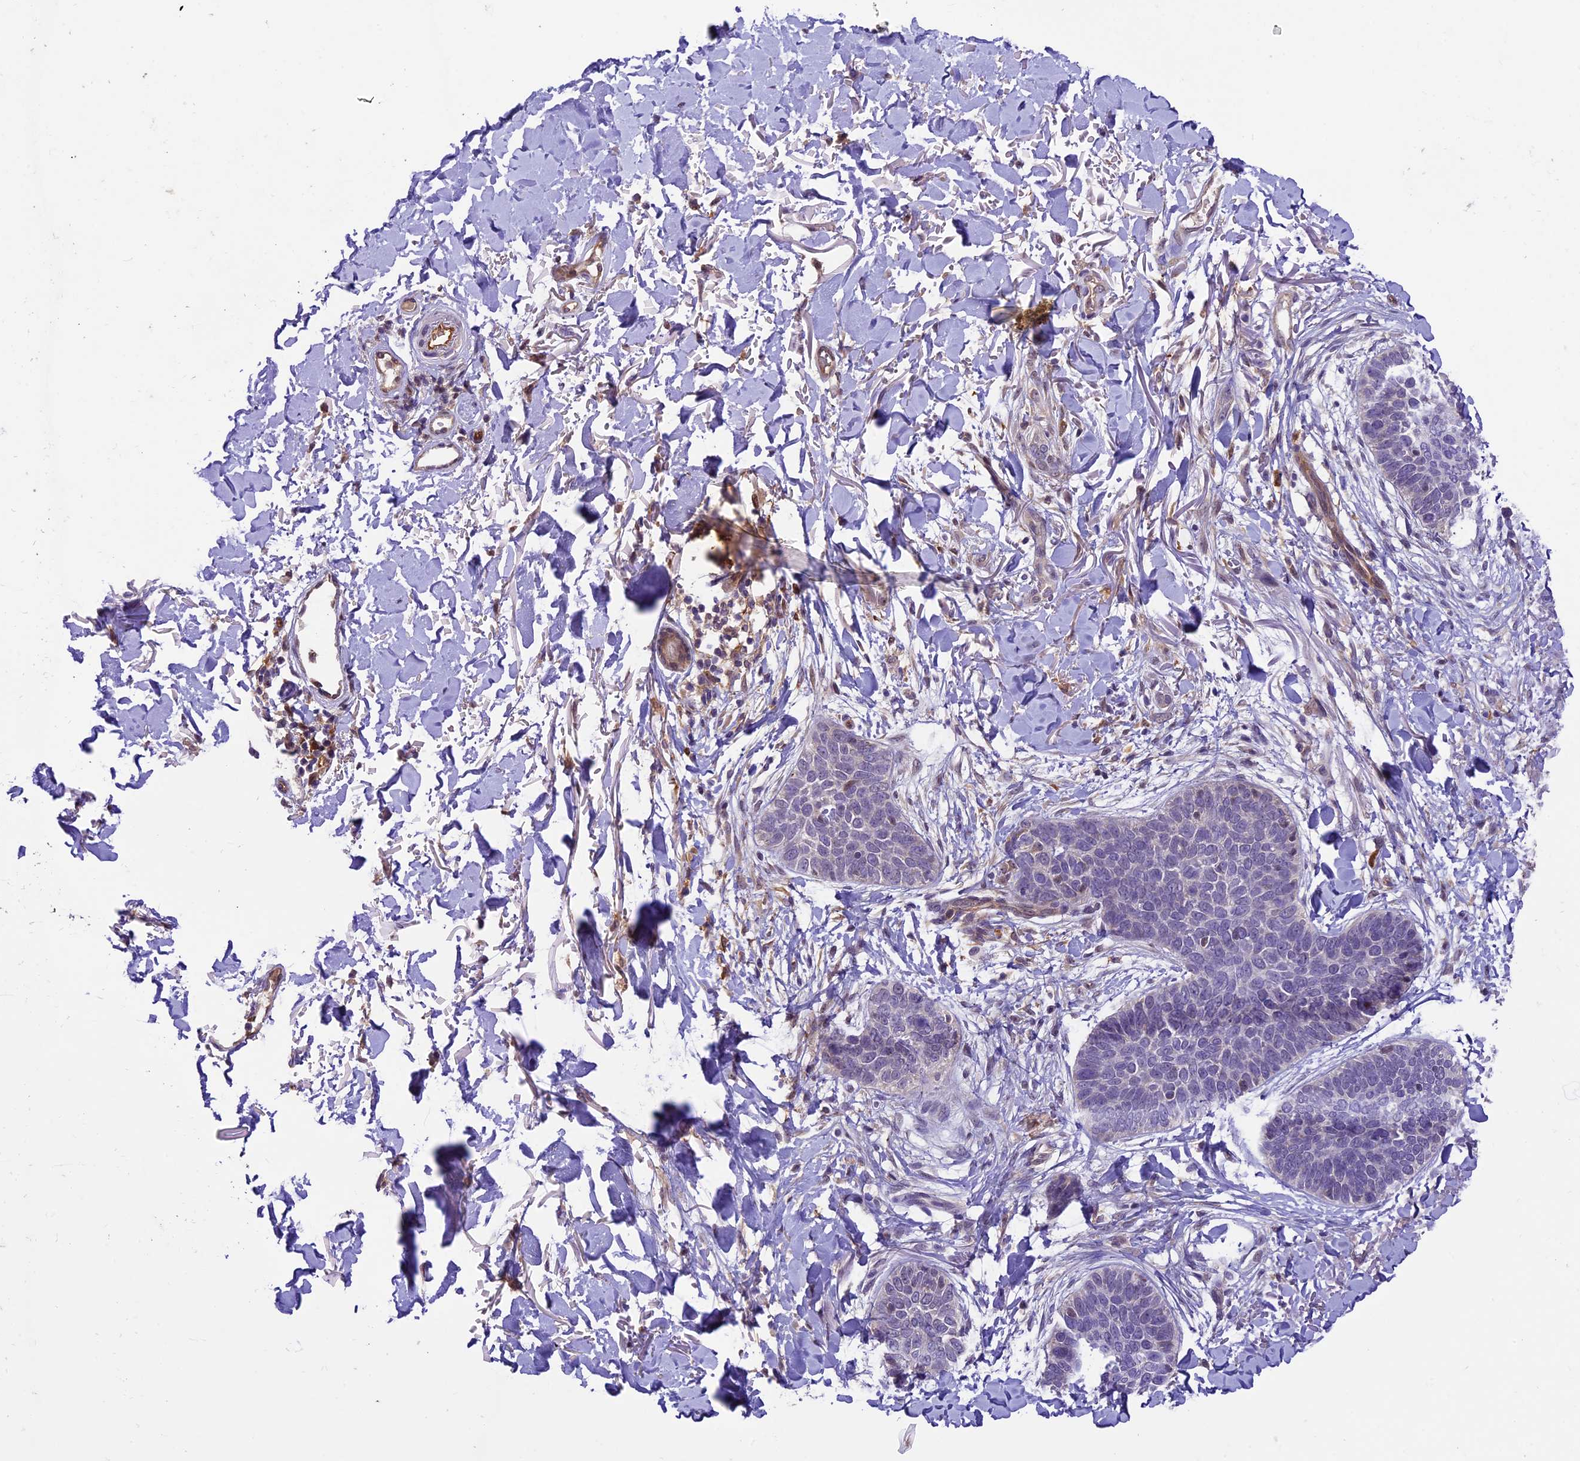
{"staining": {"intensity": "negative", "quantity": "none", "location": "none"}, "tissue": "skin cancer", "cell_type": "Tumor cells", "image_type": "cancer", "snomed": [{"axis": "morphology", "description": "Basal cell carcinoma"}, {"axis": "topography", "description": "Skin"}], "caption": "IHC photomicrograph of neoplastic tissue: human skin basal cell carcinoma stained with DAB shows no significant protein expression in tumor cells.", "gene": "NEK8", "patient": {"sex": "male", "age": 85}}